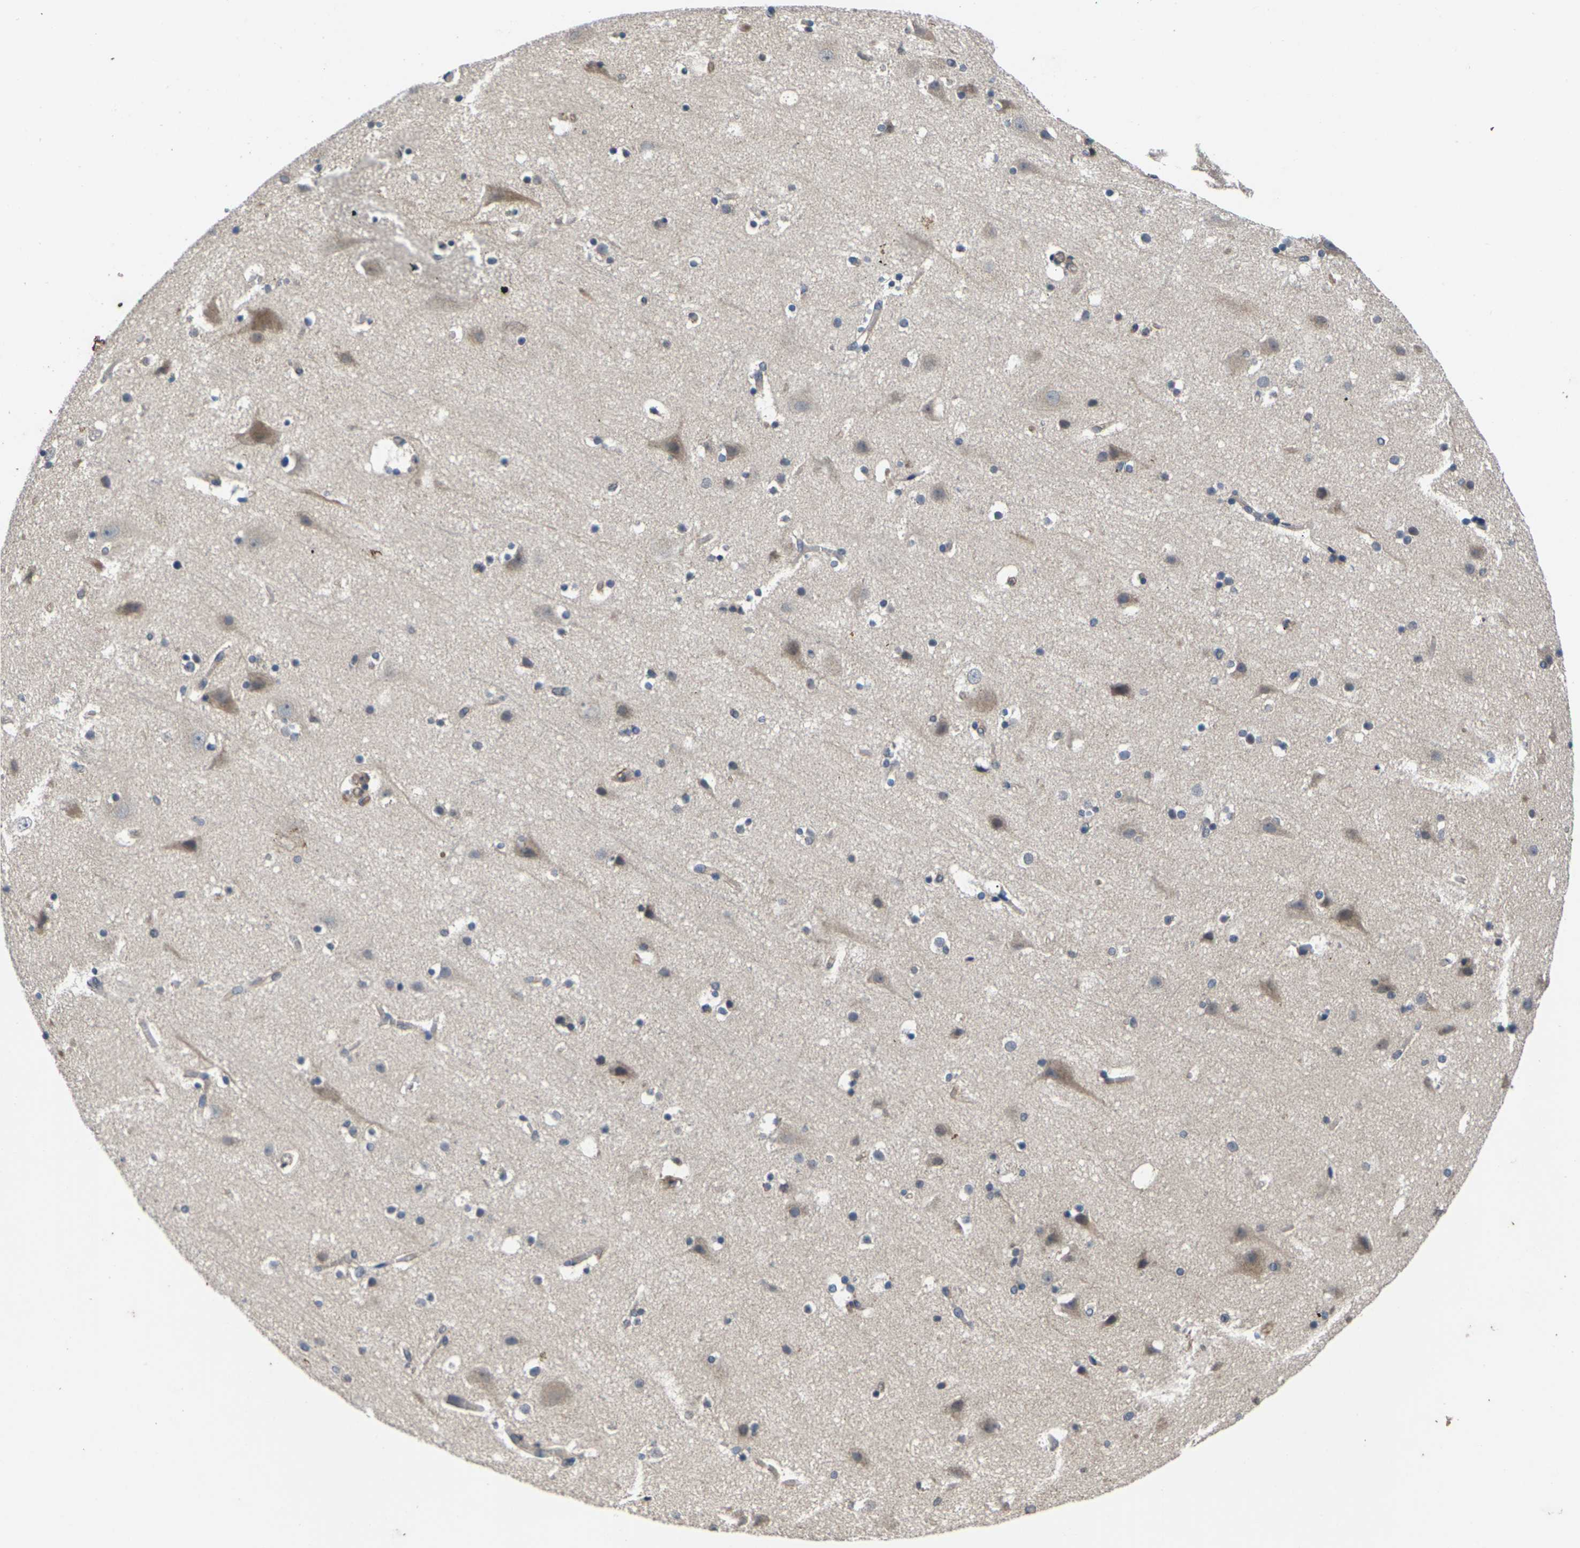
{"staining": {"intensity": "negative", "quantity": "none", "location": "none"}, "tissue": "cerebral cortex", "cell_type": "Endothelial cells", "image_type": "normal", "snomed": [{"axis": "morphology", "description": "Normal tissue, NOS"}, {"axis": "topography", "description": "Cerebral cortex"}], "caption": "IHC micrograph of normal cerebral cortex: cerebral cortex stained with DAB reveals no significant protein staining in endothelial cells.", "gene": "DKK2", "patient": {"sex": "male", "age": 45}}